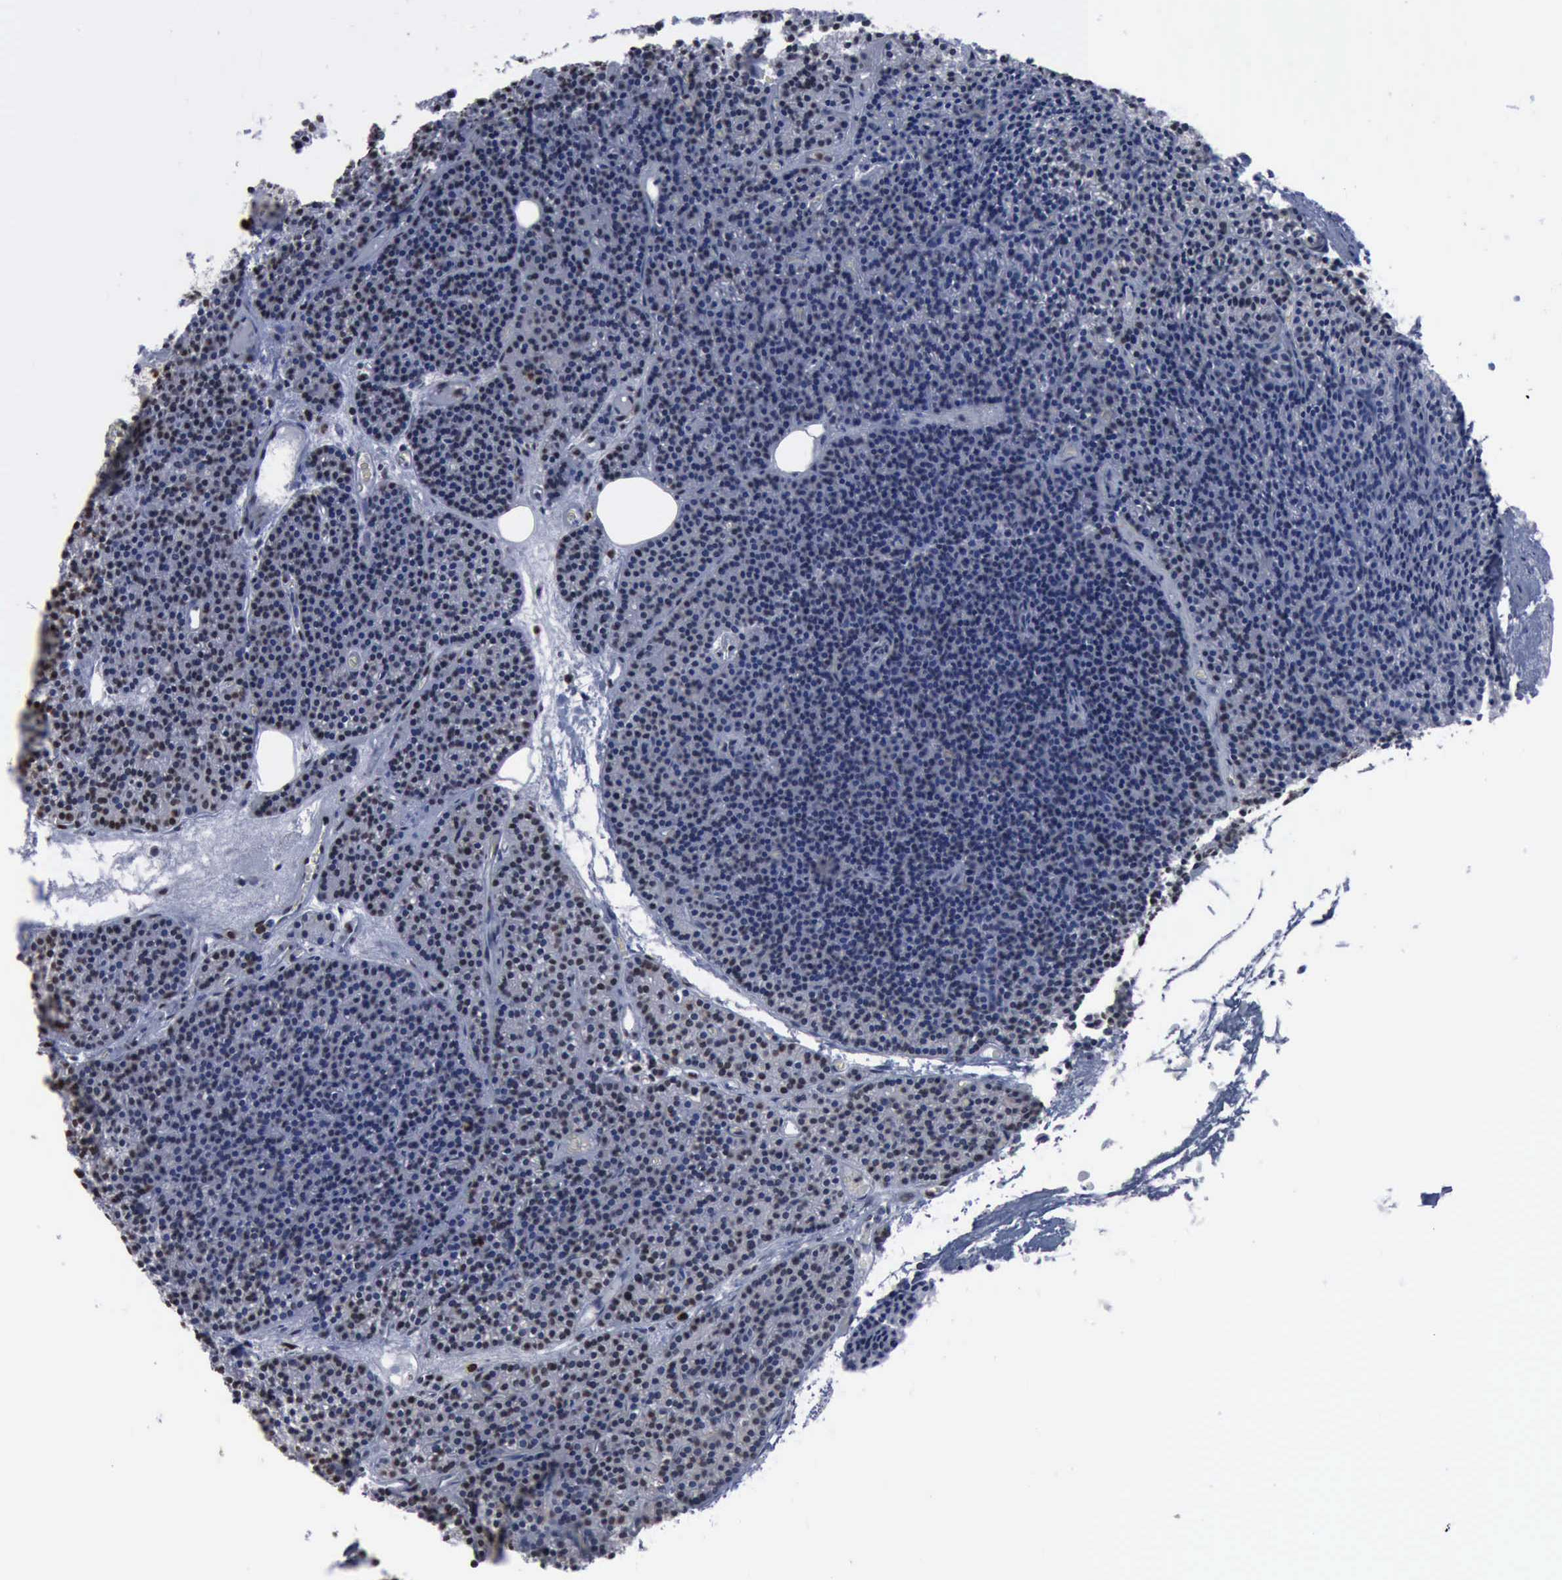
{"staining": {"intensity": "weak", "quantity": "<25%", "location": "nuclear"}, "tissue": "parathyroid gland", "cell_type": "Glandular cells", "image_type": "normal", "snomed": [{"axis": "morphology", "description": "Normal tissue, NOS"}, {"axis": "topography", "description": "Parathyroid gland"}], "caption": "Immunohistochemistry micrograph of normal parathyroid gland: parathyroid gland stained with DAB (3,3'-diaminobenzidine) reveals no significant protein expression in glandular cells.", "gene": "PCNA", "patient": {"sex": "male", "age": 57}}